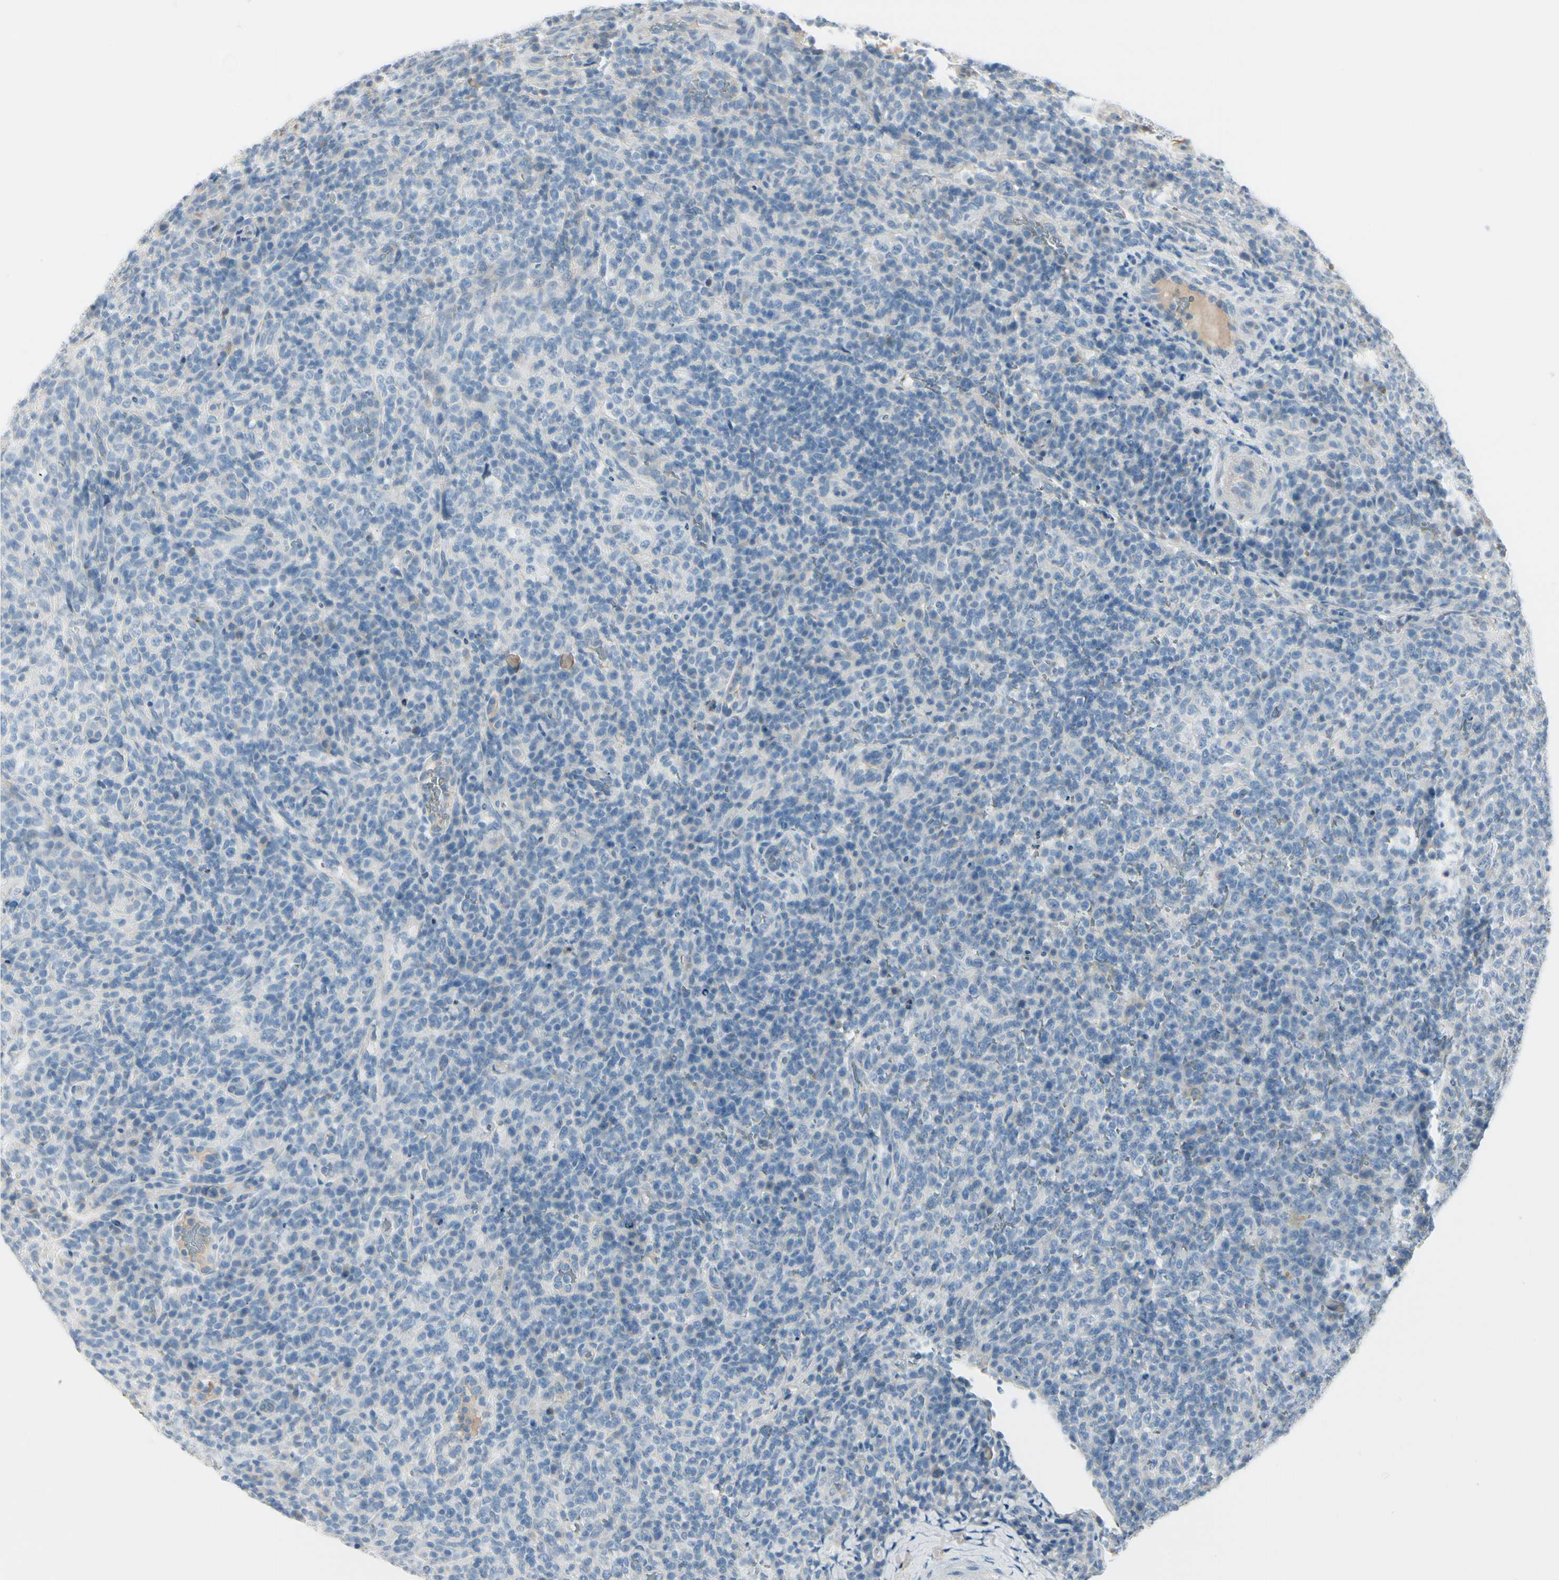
{"staining": {"intensity": "negative", "quantity": "none", "location": "none"}, "tissue": "lymphoma", "cell_type": "Tumor cells", "image_type": "cancer", "snomed": [{"axis": "morphology", "description": "Malignant lymphoma, non-Hodgkin's type, High grade"}, {"axis": "topography", "description": "Lymph node"}], "caption": "The immunohistochemistry (IHC) image has no significant positivity in tumor cells of lymphoma tissue.", "gene": "CDHR5", "patient": {"sex": "female", "age": 76}}